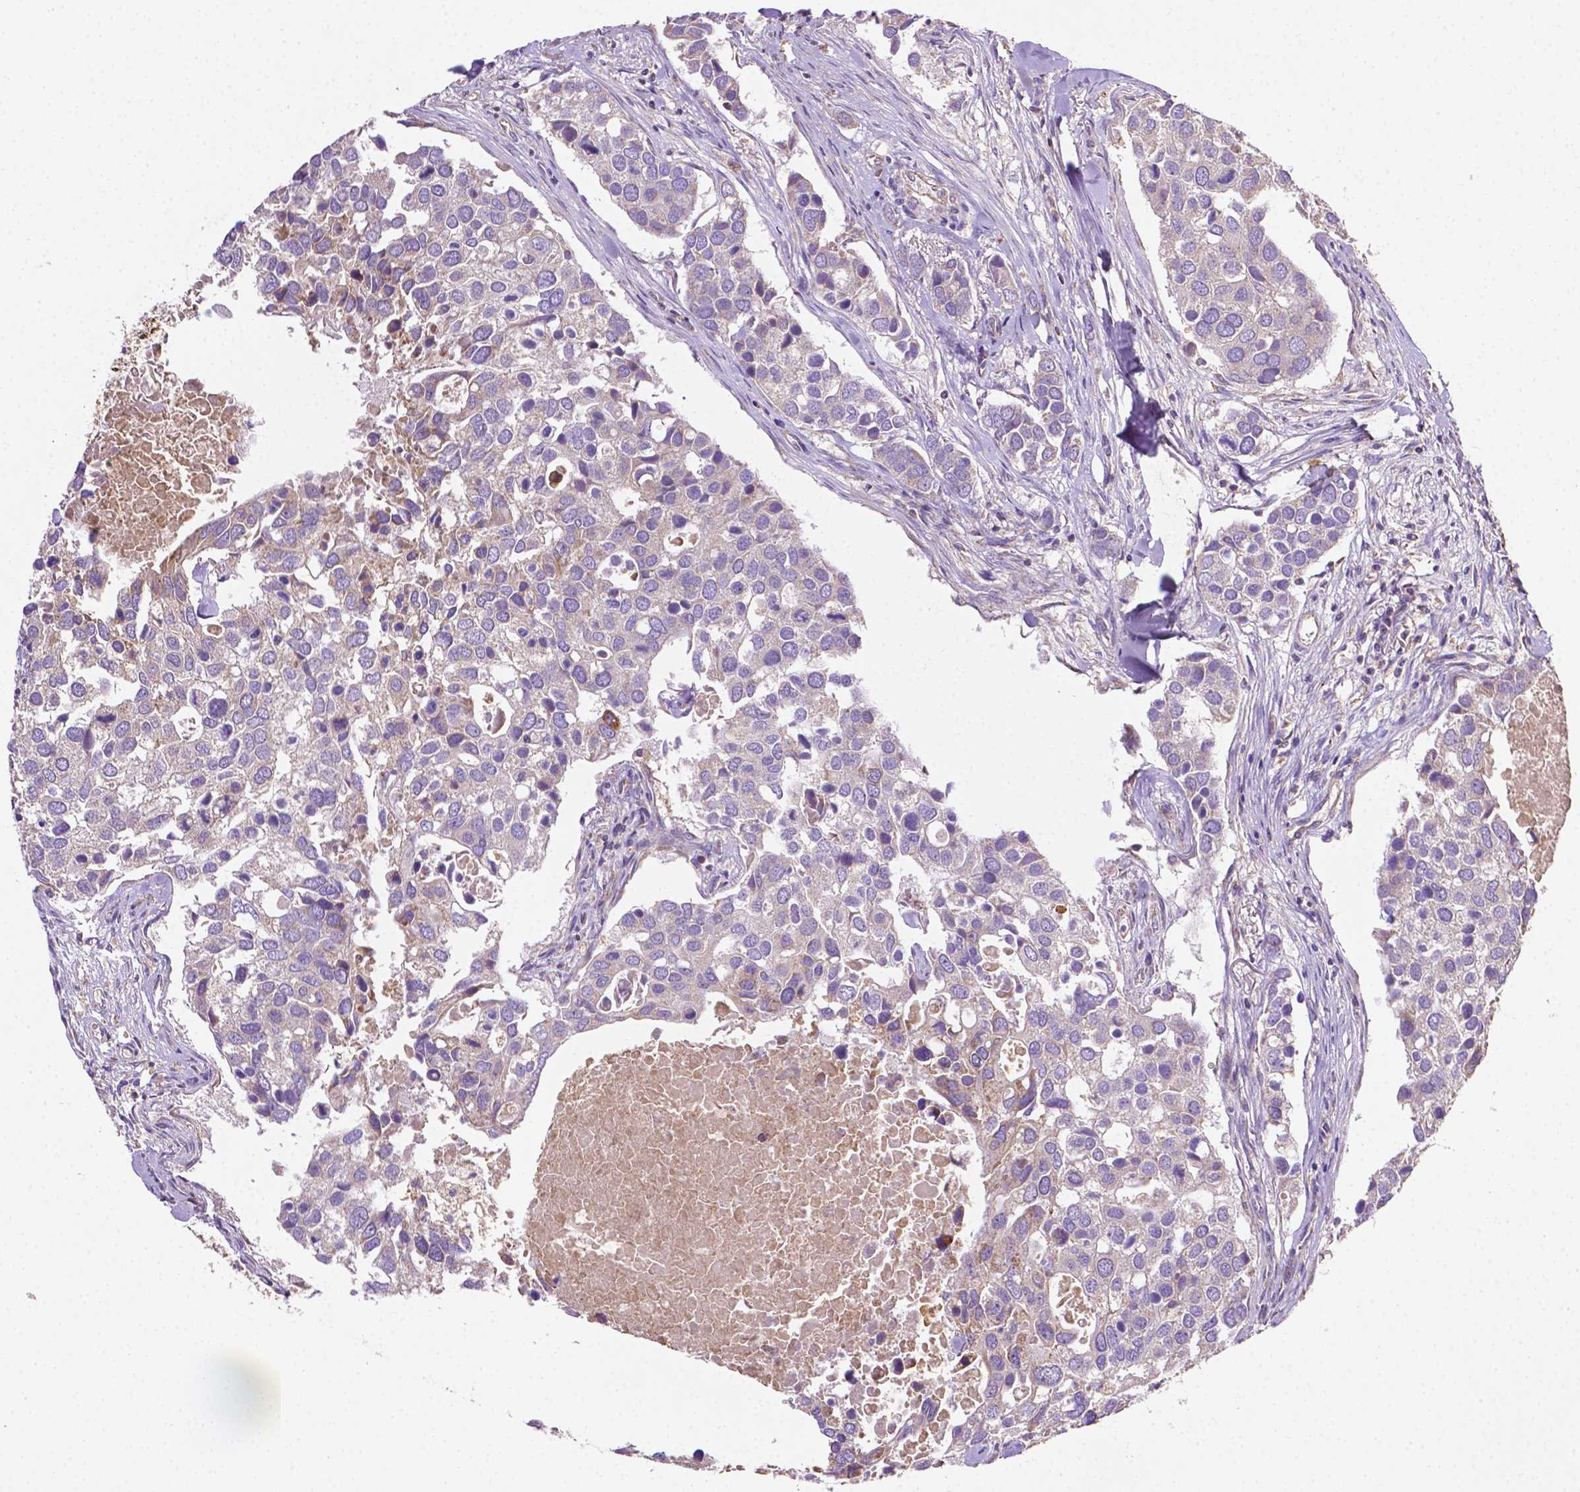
{"staining": {"intensity": "negative", "quantity": "none", "location": "none"}, "tissue": "breast cancer", "cell_type": "Tumor cells", "image_type": "cancer", "snomed": [{"axis": "morphology", "description": "Duct carcinoma"}, {"axis": "topography", "description": "Breast"}], "caption": "A micrograph of human breast cancer (invasive ductal carcinoma) is negative for staining in tumor cells.", "gene": "ILVBL", "patient": {"sex": "female", "age": 83}}